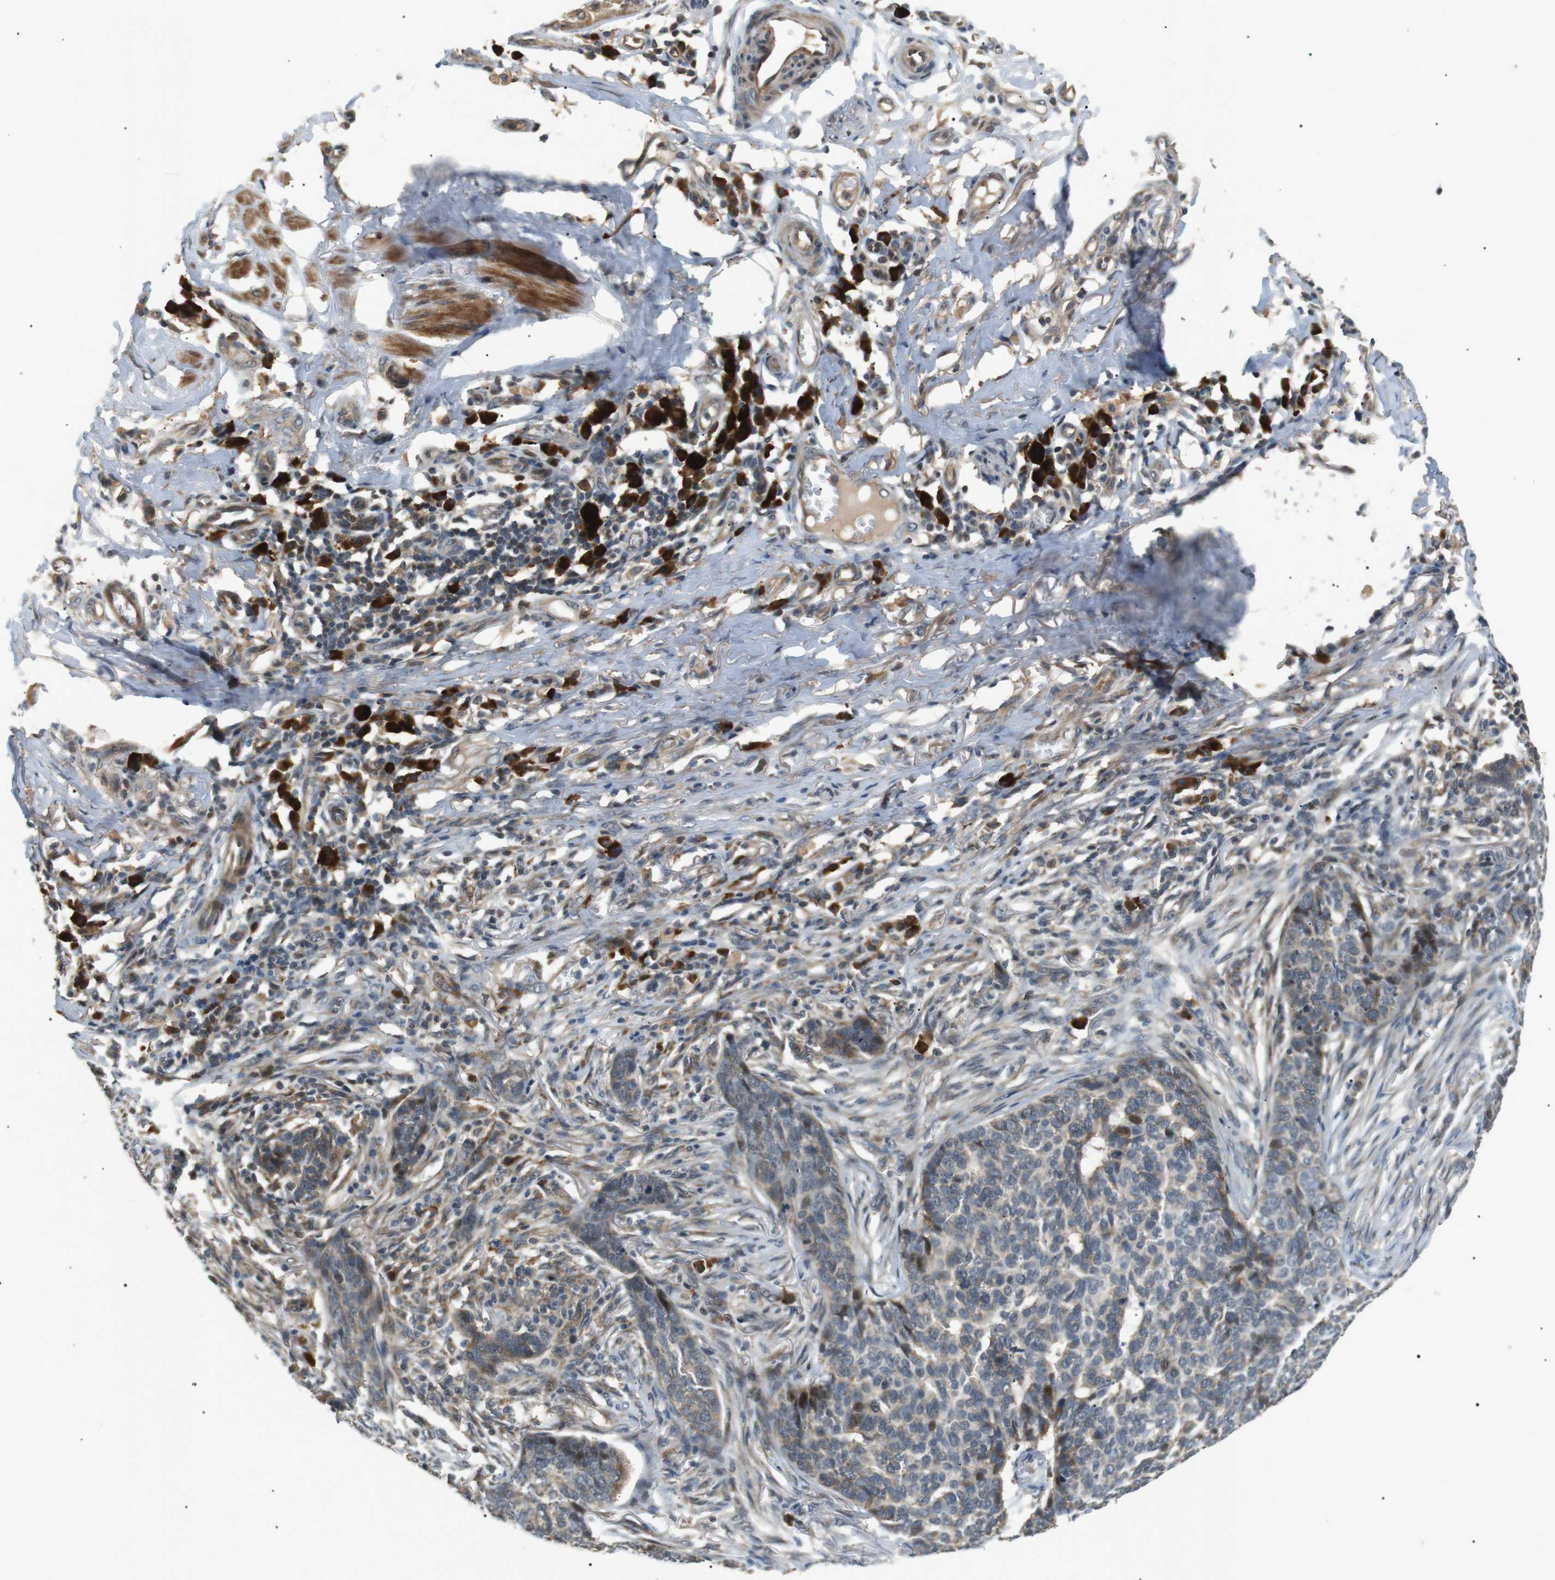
{"staining": {"intensity": "weak", "quantity": "25%-75%", "location": "cytoplasmic/membranous"}, "tissue": "skin cancer", "cell_type": "Tumor cells", "image_type": "cancer", "snomed": [{"axis": "morphology", "description": "Basal cell carcinoma"}, {"axis": "topography", "description": "Skin"}], "caption": "Tumor cells reveal weak cytoplasmic/membranous staining in about 25%-75% of cells in basal cell carcinoma (skin). The protein is stained brown, and the nuclei are stained in blue (DAB IHC with brightfield microscopy, high magnification).", "gene": "HSPA13", "patient": {"sex": "male", "age": 85}}